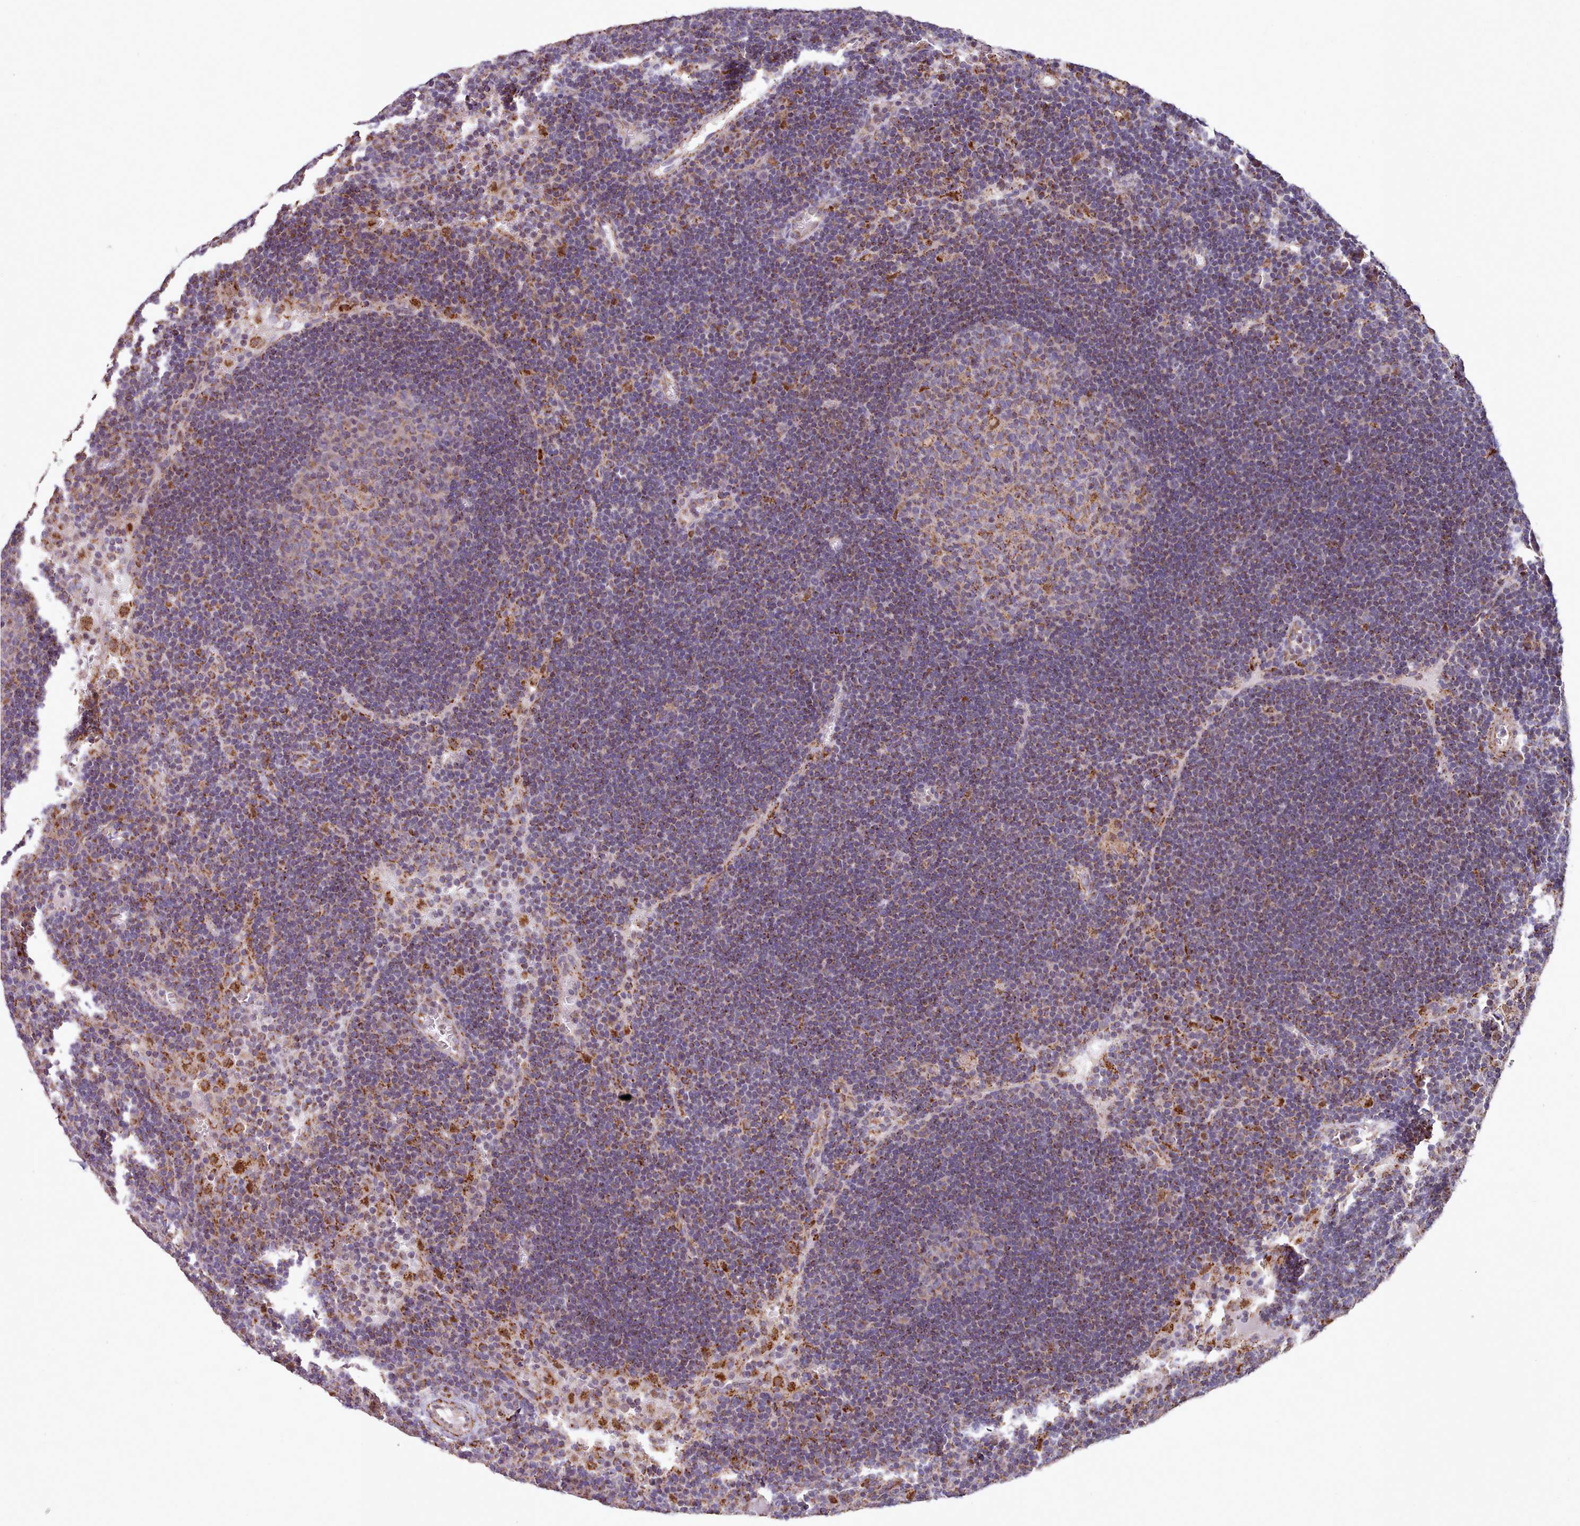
{"staining": {"intensity": "moderate", "quantity": "<25%", "location": "cytoplasmic/membranous"}, "tissue": "lymph node", "cell_type": "Germinal center cells", "image_type": "normal", "snomed": [{"axis": "morphology", "description": "Normal tissue, NOS"}, {"axis": "topography", "description": "Lymph node"}], "caption": "DAB immunohistochemical staining of benign lymph node shows moderate cytoplasmic/membranous protein staining in approximately <25% of germinal center cells. Using DAB (3,3'-diaminobenzidine) (brown) and hematoxylin (blue) stains, captured at high magnification using brightfield microscopy.", "gene": "HSDL2", "patient": {"sex": "male", "age": 62}}